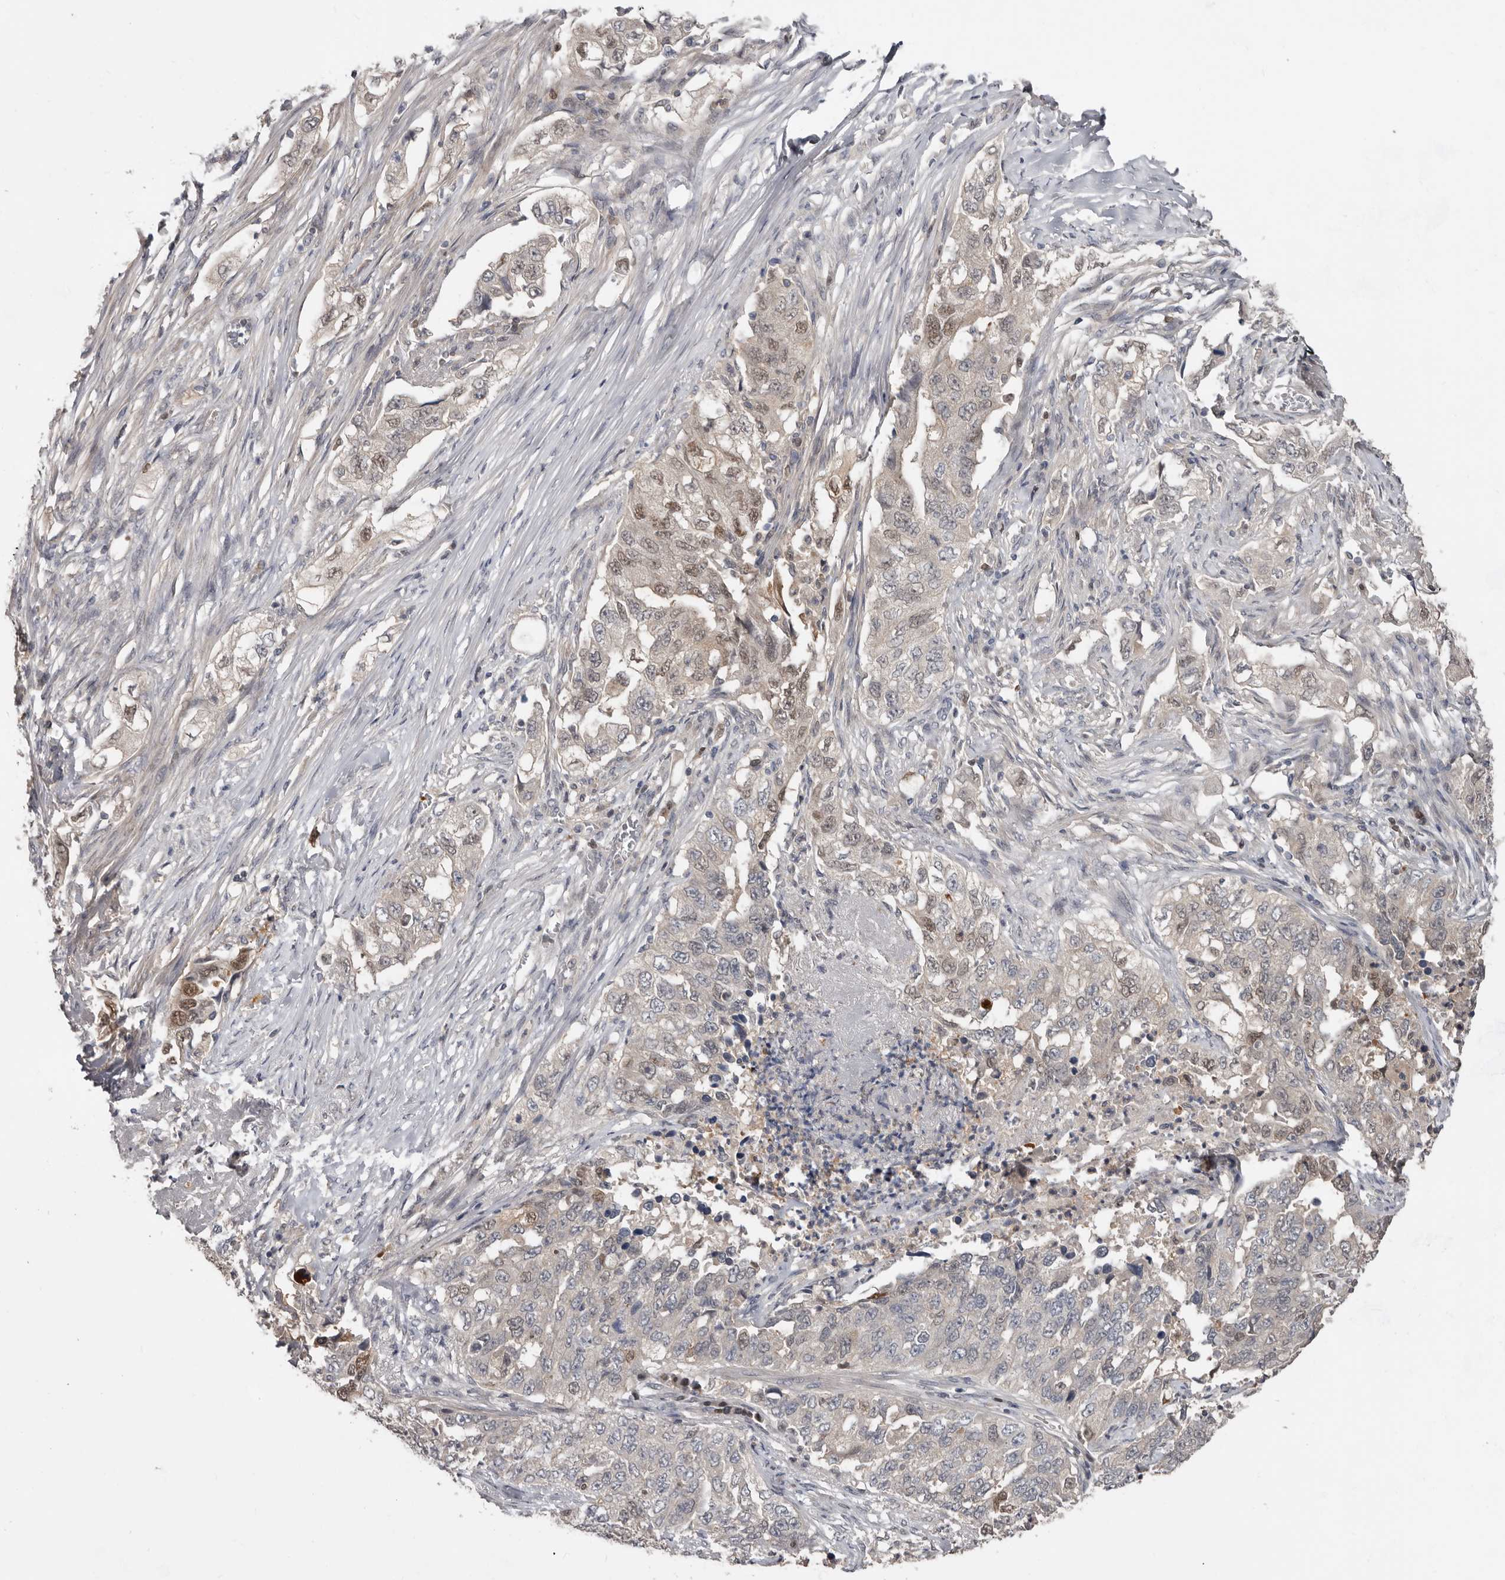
{"staining": {"intensity": "moderate", "quantity": "<25%", "location": "nuclear"}, "tissue": "lung cancer", "cell_type": "Tumor cells", "image_type": "cancer", "snomed": [{"axis": "morphology", "description": "Adenocarcinoma, NOS"}, {"axis": "topography", "description": "Lung"}], "caption": "An immunohistochemistry (IHC) photomicrograph of tumor tissue is shown. Protein staining in brown labels moderate nuclear positivity in lung adenocarcinoma within tumor cells.", "gene": "RBKS", "patient": {"sex": "female", "age": 51}}